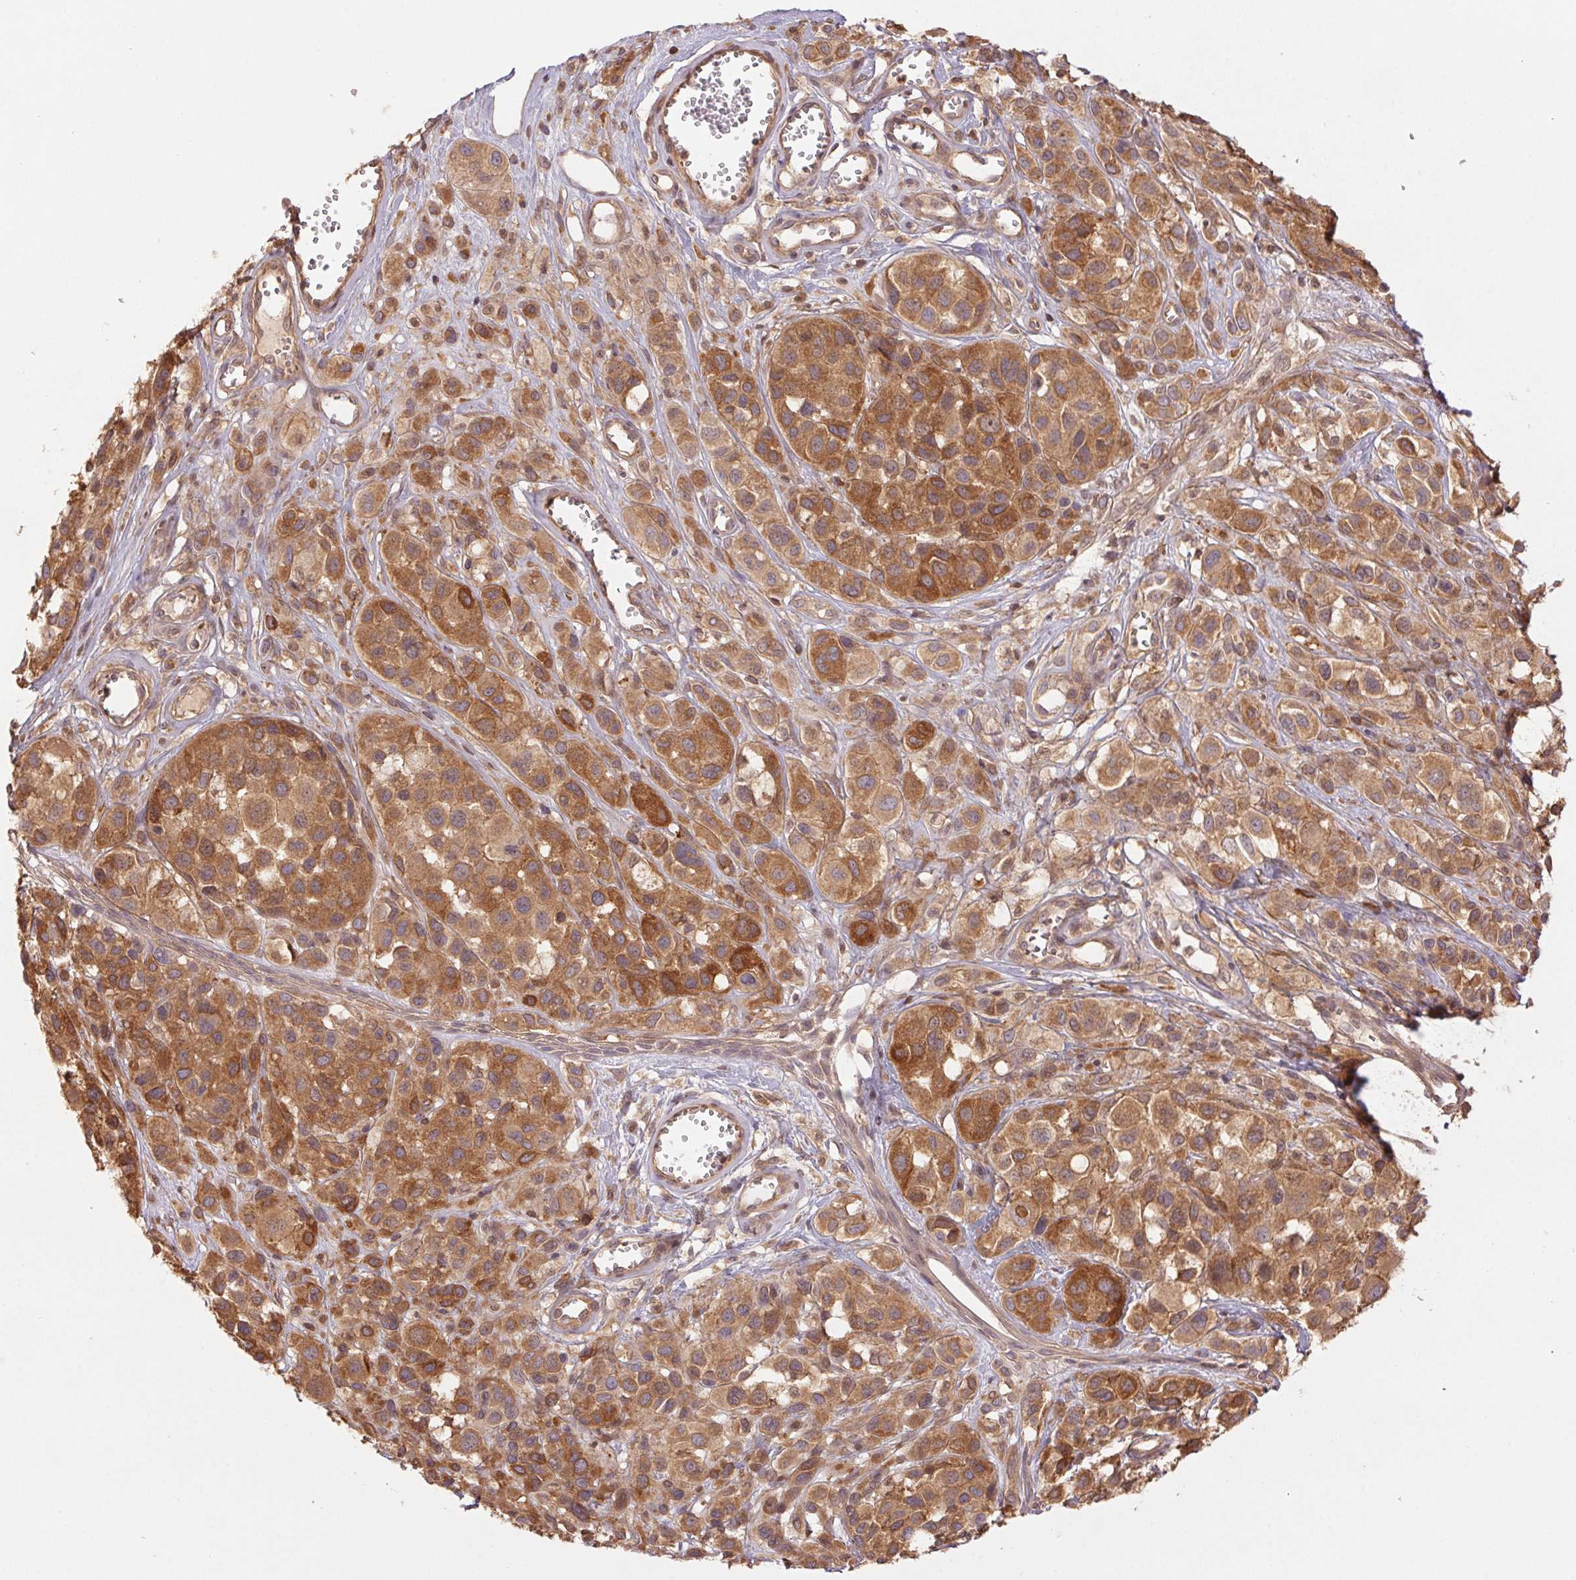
{"staining": {"intensity": "moderate", "quantity": ">75%", "location": "cytoplasmic/membranous"}, "tissue": "melanoma", "cell_type": "Tumor cells", "image_type": "cancer", "snomed": [{"axis": "morphology", "description": "Malignant melanoma, NOS"}, {"axis": "topography", "description": "Skin"}], "caption": "Immunohistochemical staining of malignant melanoma shows moderate cytoplasmic/membranous protein staining in approximately >75% of tumor cells.", "gene": "TUBA3D", "patient": {"sex": "male", "age": 77}}